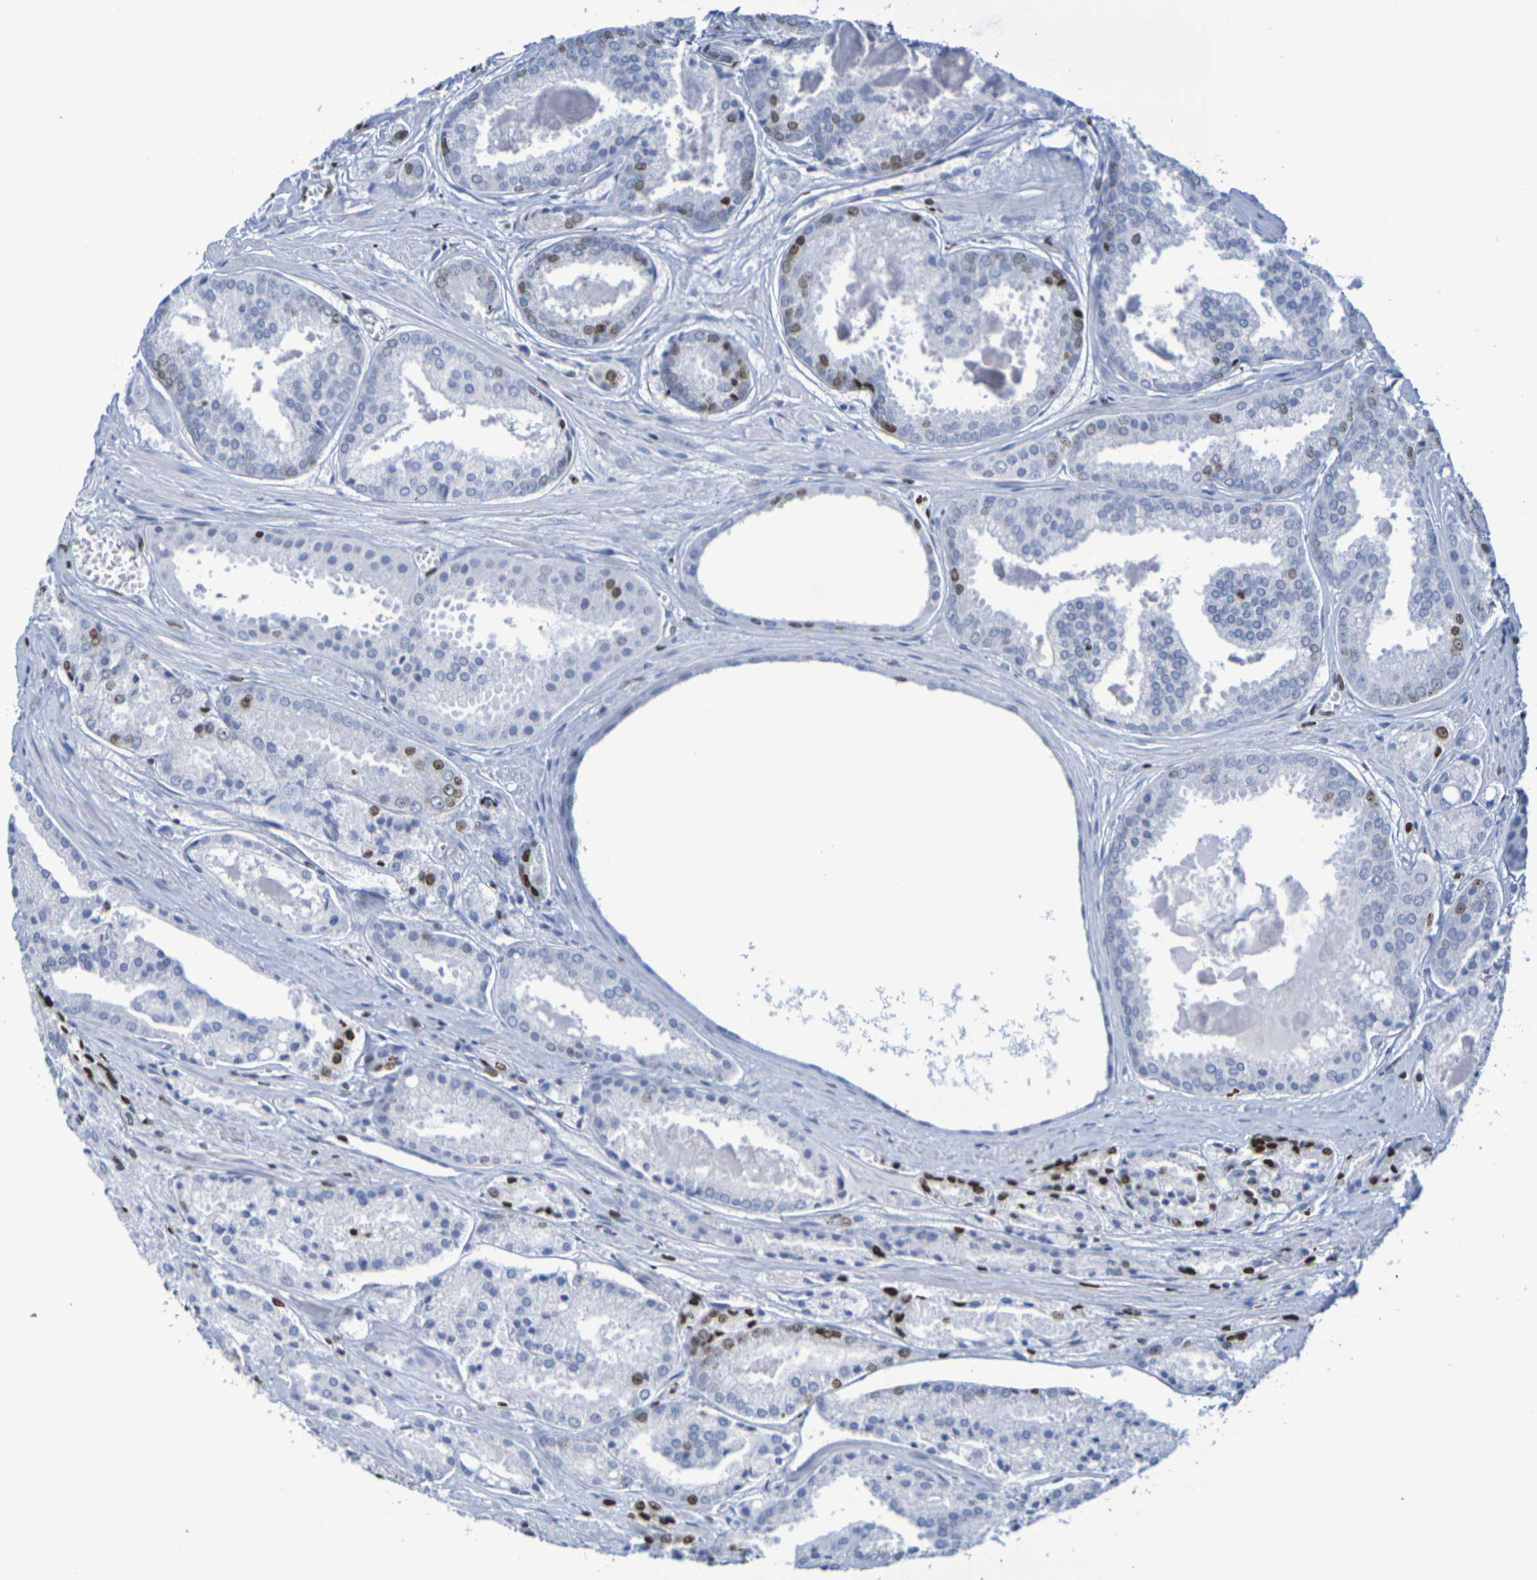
{"staining": {"intensity": "moderate", "quantity": "25%-75%", "location": "nuclear"}, "tissue": "prostate cancer", "cell_type": "Tumor cells", "image_type": "cancer", "snomed": [{"axis": "morphology", "description": "Adenocarcinoma, Low grade"}, {"axis": "topography", "description": "Prostate"}], "caption": "This is an image of immunohistochemistry staining of prostate adenocarcinoma (low-grade), which shows moderate staining in the nuclear of tumor cells.", "gene": "H1-5", "patient": {"sex": "male", "age": 64}}